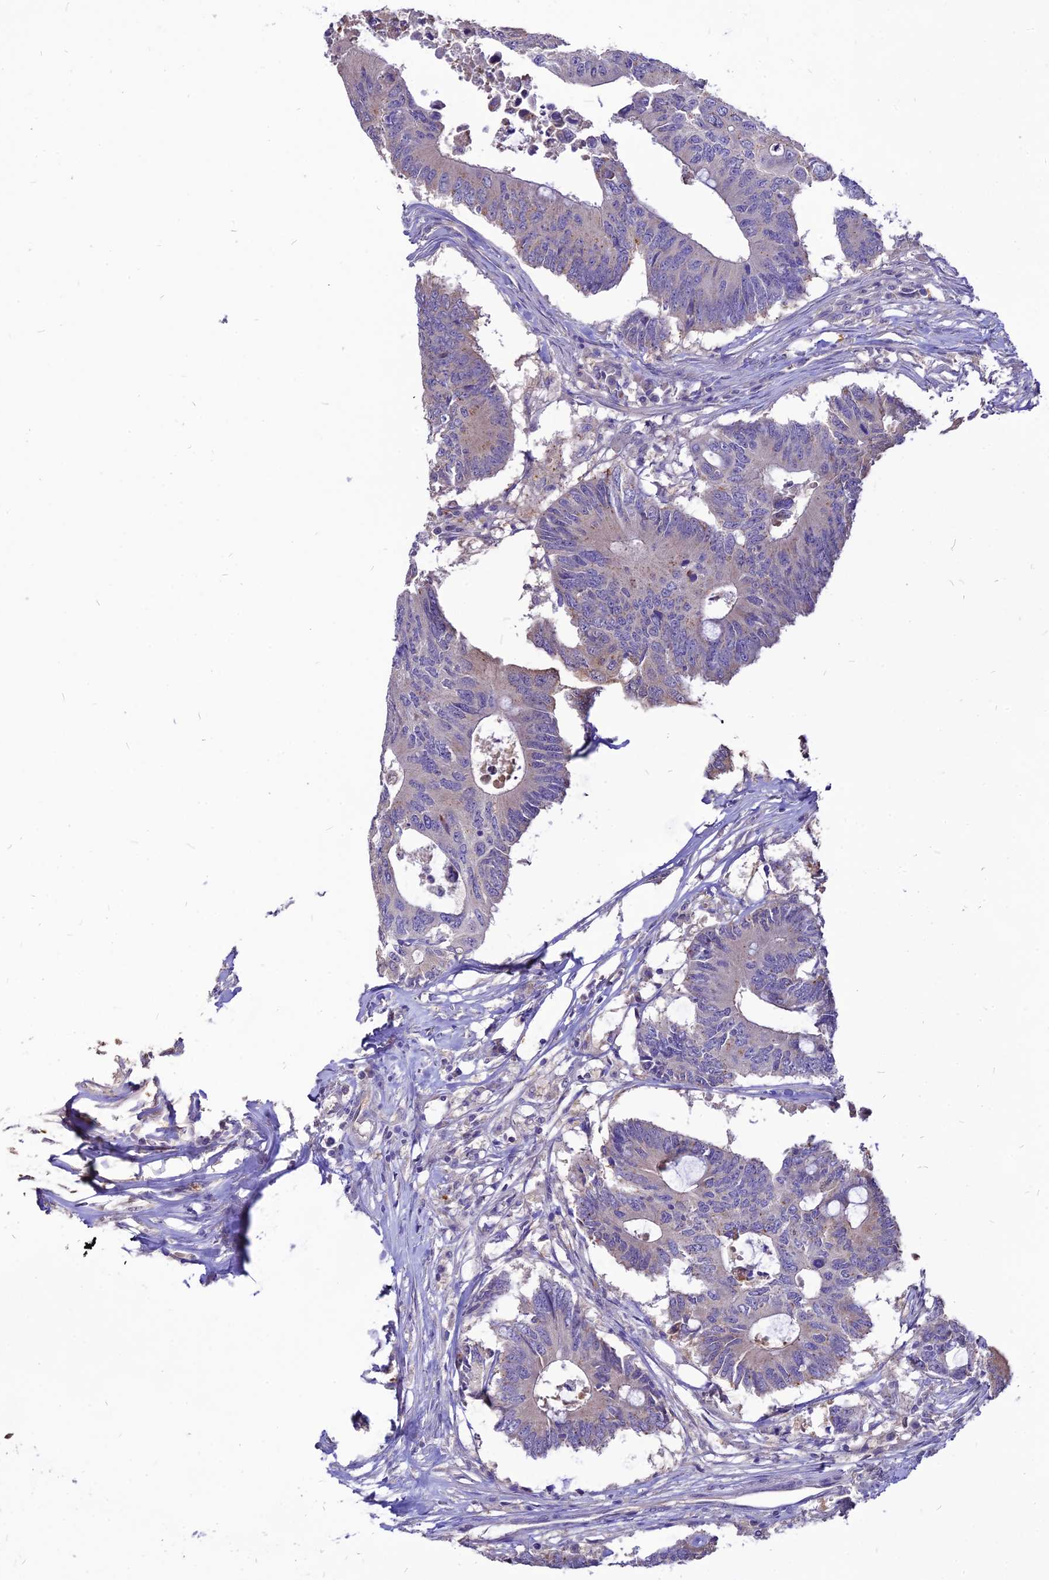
{"staining": {"intensity": "negative", "quantity": "none", "location": "none"}, "tissue": "colorectal cancer", "cell_type": "Tumor cells", "image_type": "cancer", "snomed": [{"axis": "morphology", "description": "Adenocarcinoma, NOS"}, {"axis": "topography", "description": "Colon"}], "caption": "Immunohistochemistry (IHC) micrograph of neoplastic tissue: colorectal cancer (adenocarcinoma) stained with DAB demonstrates no significant protein positivity in tumor cells. The staining was performed using DAB to visualize the protein expression in brown, while the nuclei were stained in blue with hematoxylin (Magnification: 20x).", "gene": "CZIB", "patient": {"sex": "male", "age": 71}}